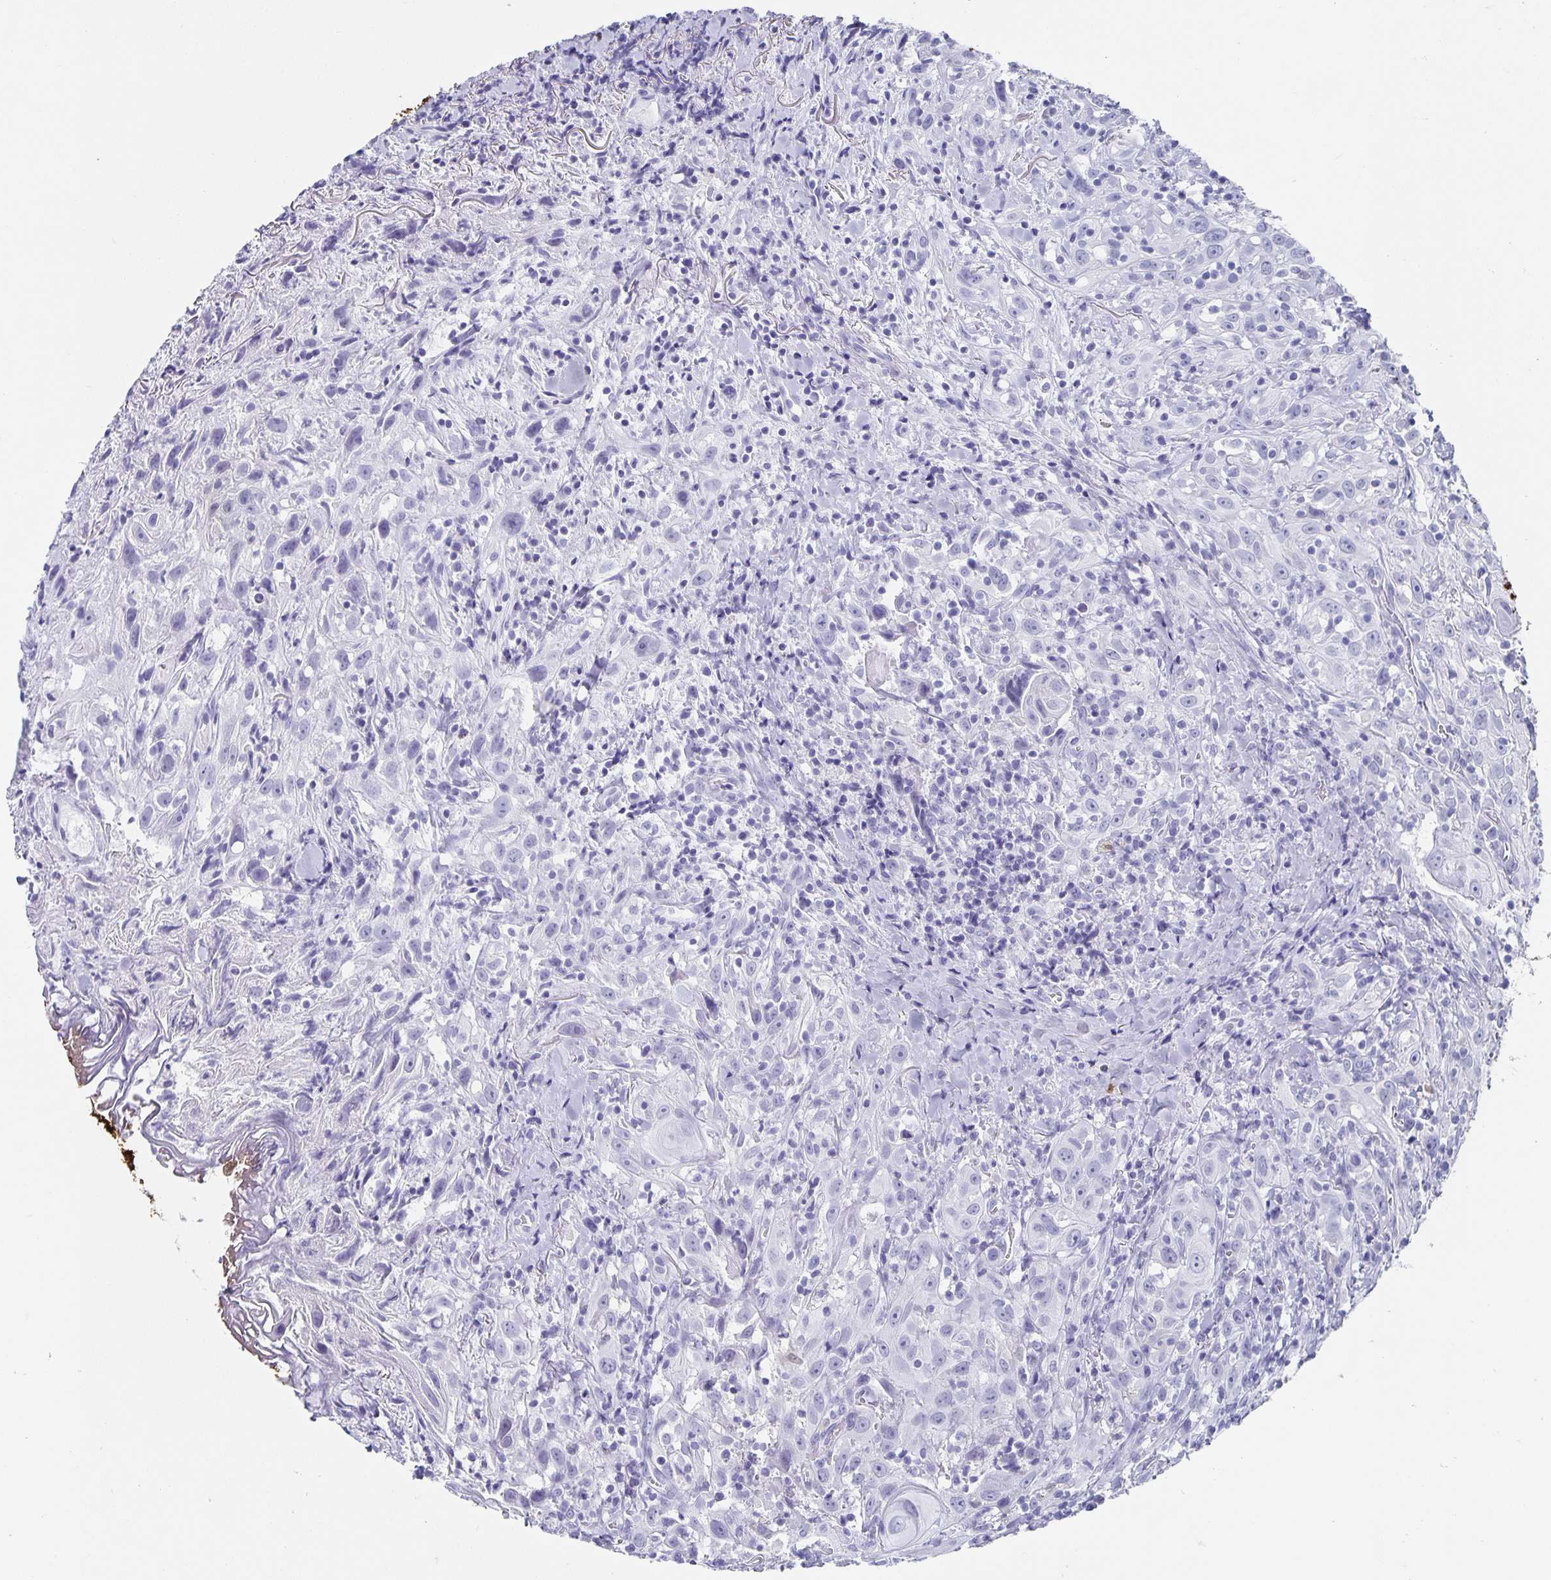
{"staining": {"intensity": "negative", "quantity": "none", "location": "none"}, "tissue": "head and neck cancer", "cell_type": "Tumor cells", "image_type": "cancer", "snomed": [{"axis": "morphology", "description": "Squamous cell carcinoma, NOS"}, {"axis": "topography", "description": "Head-Neck"}], "caption": "An IHC histopathology image of head and neck cancer (squamous cell carcinoma) is shown. There is no staining in tumor cells of head and neck cancer (squamous cell carcinoma).", "gene": "CHGA", "patient": {"sex": "female", "age": 95}}